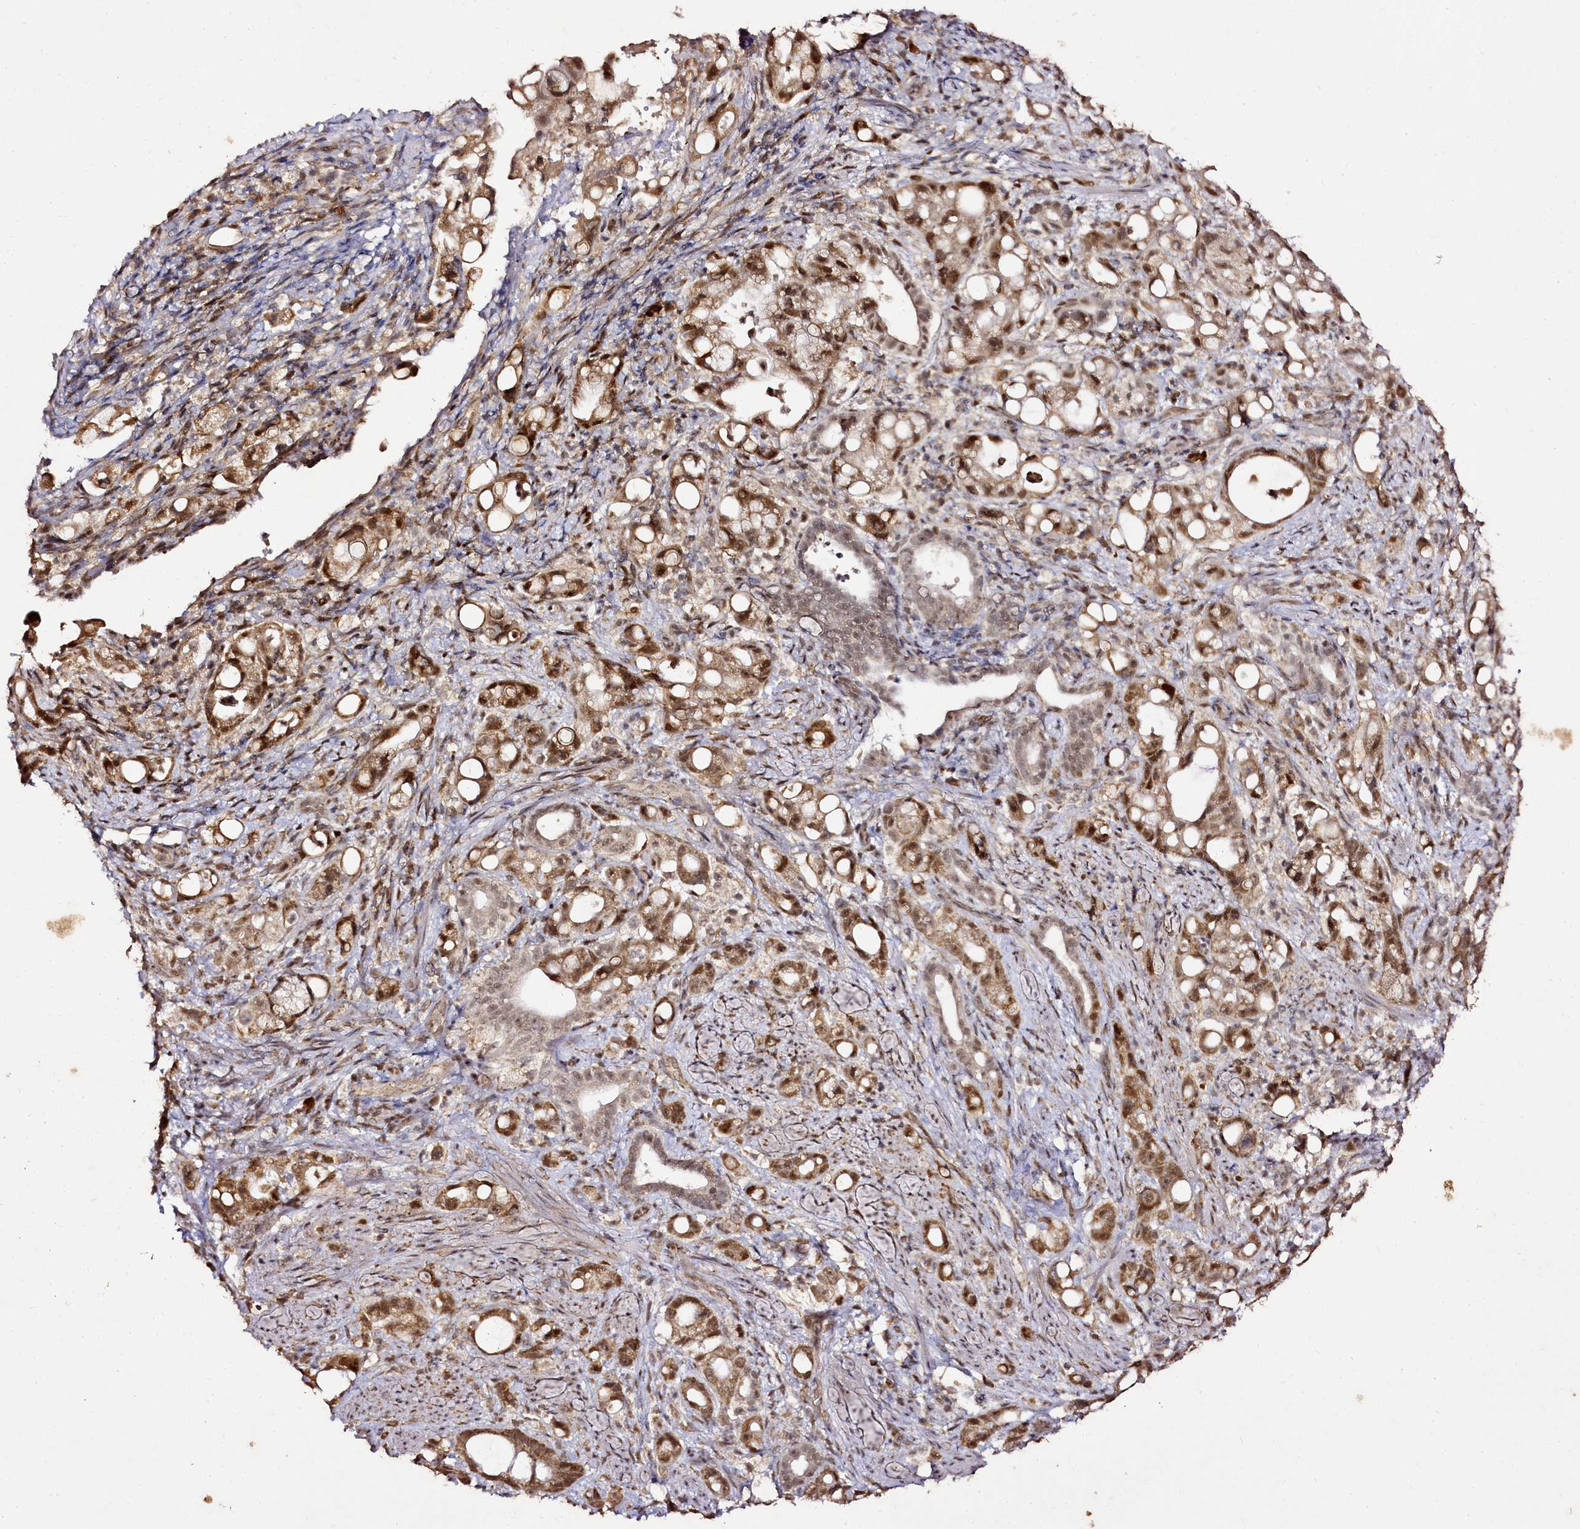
{"staining": {"intensity": "moderate", "quantity": ">75%", "location": "cytoplasmic/membranous,nuclear"}, "tissue": "pancreatic cancer", "cell_type": "Tumor cells", "image_type": "cancer", "snomed": [{"axis": "morphology", "description": "Adenocarcinoma, NOS"}, {"axis": "topography", "description": "Pancreas"}], "caption": "Immunohistochemical staining of human pancreatic adenocarcinoma exhibits moderate cytoplasmic/membranous and nuclear protein expression in about >75% of tumor cells.", "gene": "EDIL3", "patient": {"sex": "male", "age": 68}}